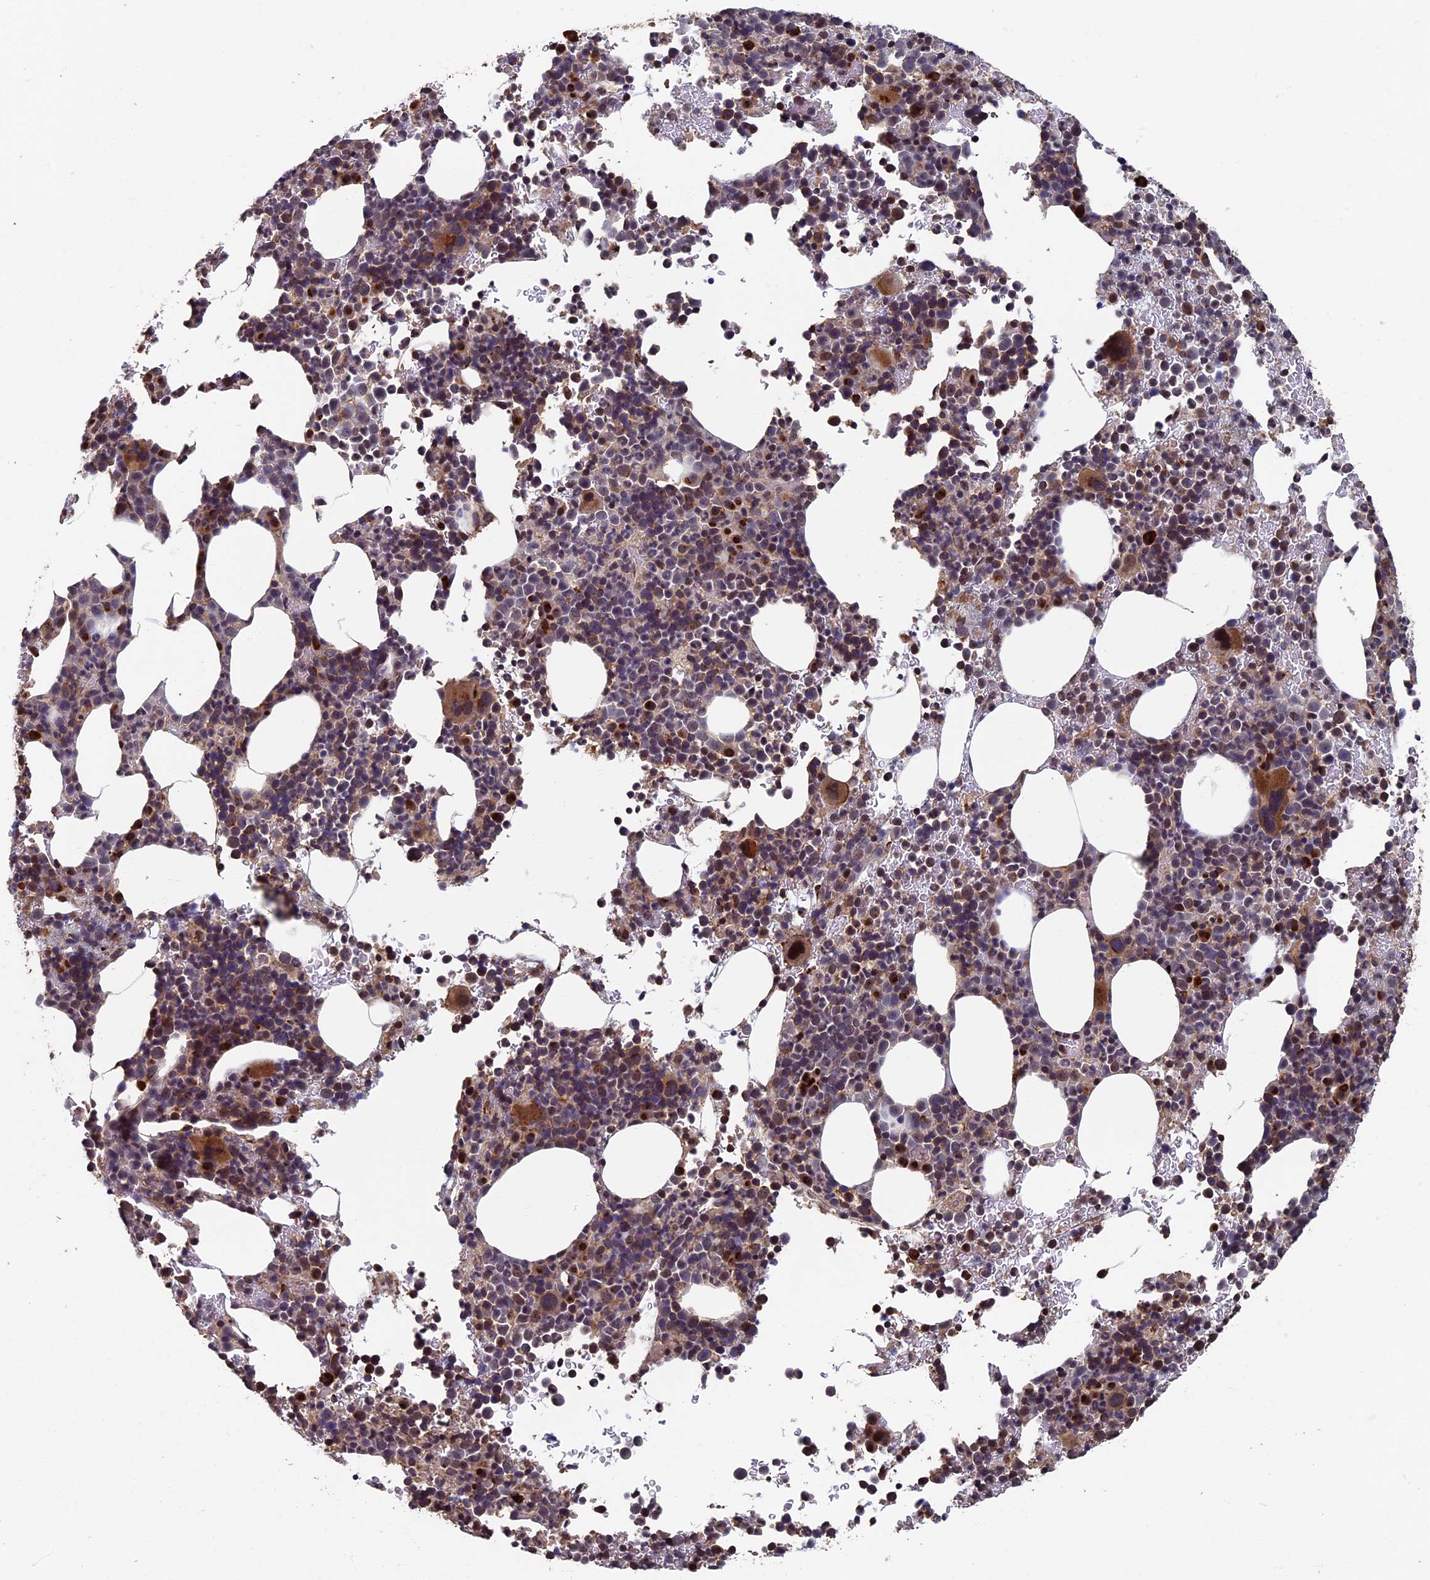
{"staining": {"intensity": "moderate", "quantity": ">75%", "location": "cytoplasmic/membranous,nuclear"}, "tissue": "bone marrow", "cell_type": "Hematopoietic cells", "image_type": "normal", "snomed": [{"axis": "morphology", "description": "Normal tissue, NOS"}, {"axis": "topography", "description": "Bone marrow"}], "caption": "Moderate cytoplasmic/membranous,nuclear expression is present in approximately >75% of hematopoietic cells in benign bone marrow.", "gene": "RASGRF1", "patient": {"sex": "female", "age": 82}}